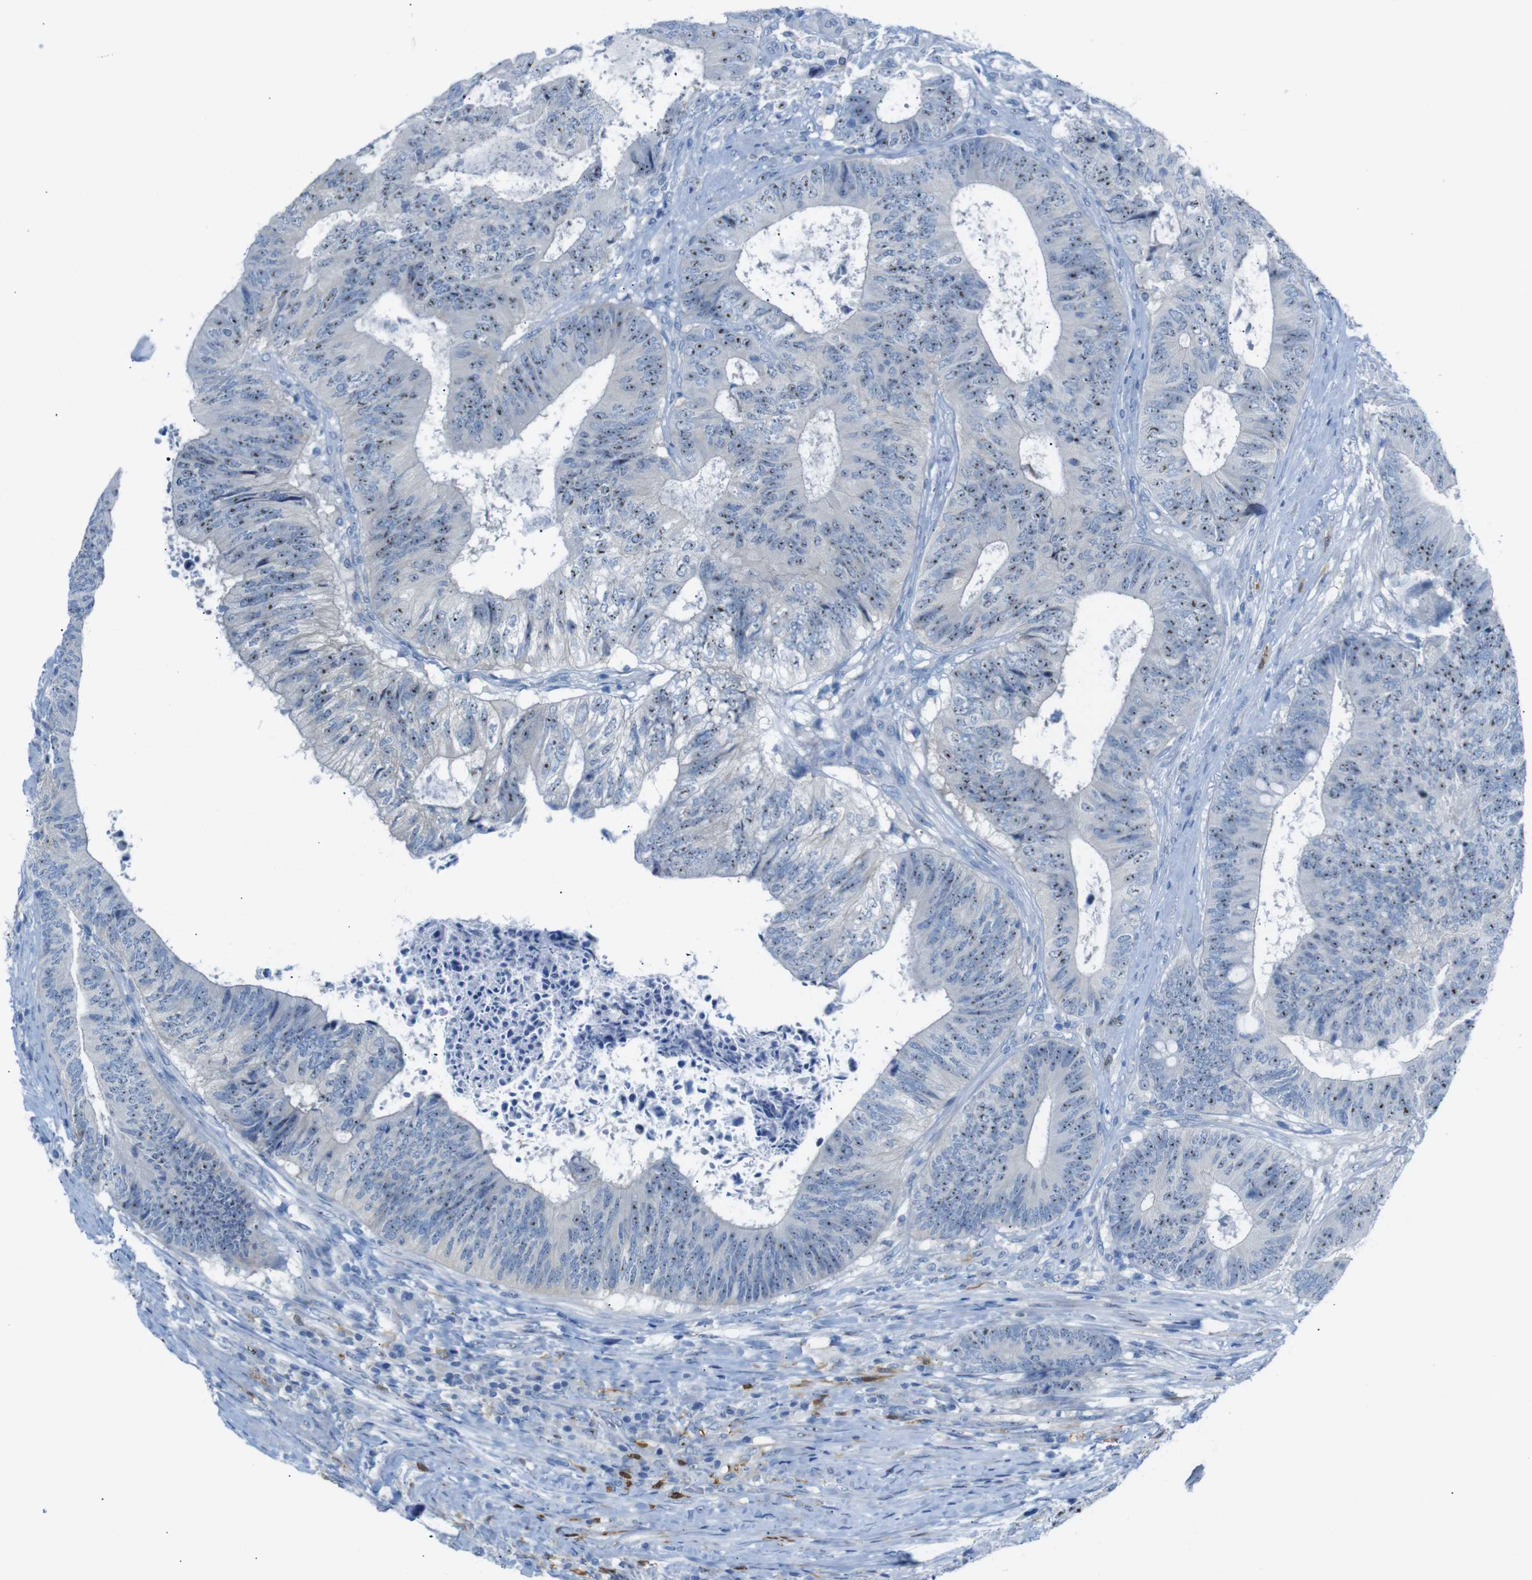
{"staining": {"intensity": "moderate", "quantity": ">75%", "location": "nuclear"}, "tissue": "colorectal cancer", "cell_type": "Tumor cells", "image_type": "cancer", "snomed": [{"axis": "morphology", "description": "Adenocarcinoma, NOS"}, {"axis": "topography", "description": "Rectum"}], "caption": "Immunohistochemical staining of human colorectal cancer (adenocarcinoma) reveals moderate nuclear protein positivity in about >75% of tumor cells. The protein of interest is stained brown, and the nuclei are stained in blue (DAB (3,3'-diaminobenzidine) IHC with brightfield microscopy, high magnification).", "gene": "C1orf210", "patient": {"sex": "male", "age": 72}}